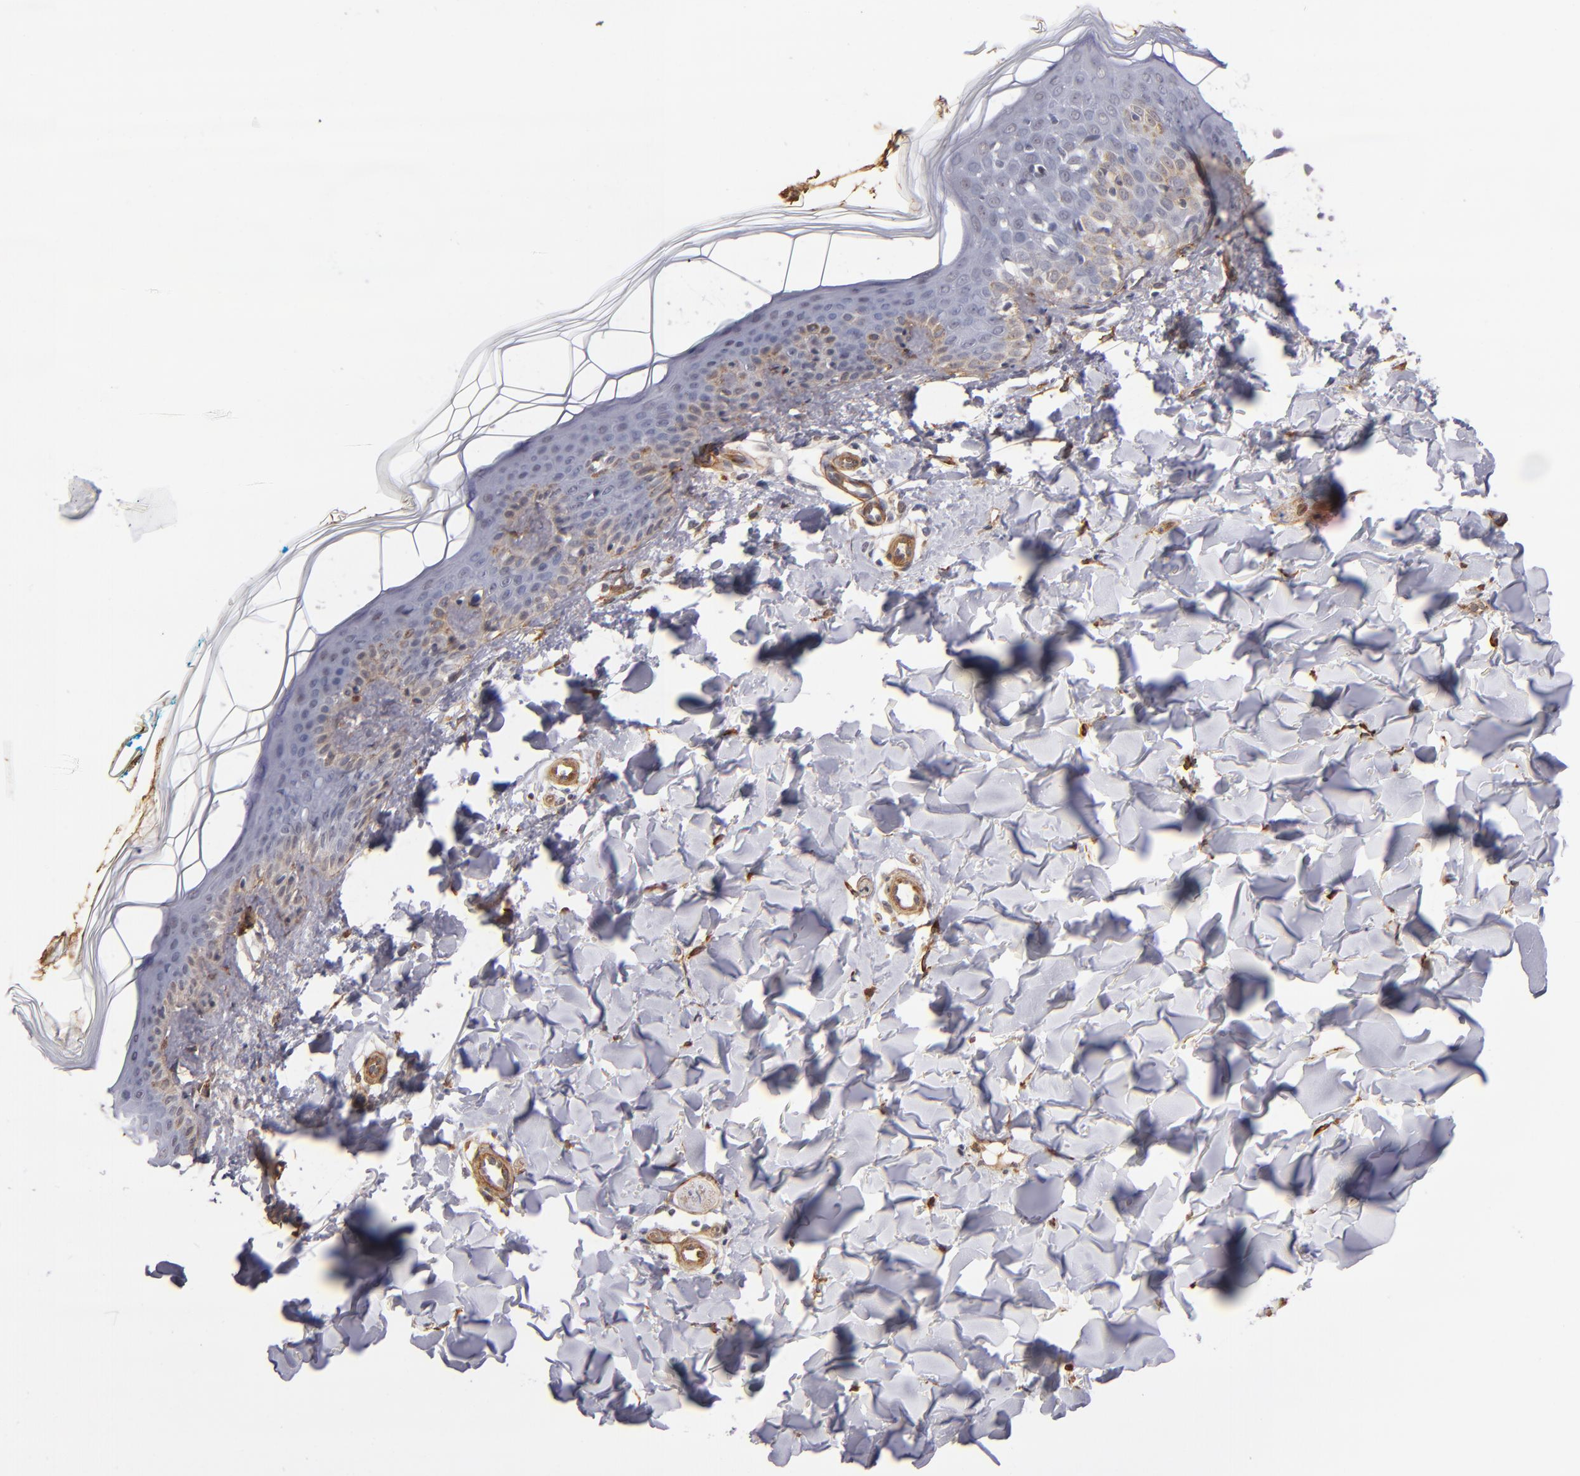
{"staining": {"intensity": "moderate", "quantity": ">75%", "location": "cytoplasmic/membranous"}, "tissue": "skin", "cell_type": "Fibroblasts", "image_type": "normal", "snomed": [{"axis": "morphology", "description": "Normal tissue, NOS"}, {"axis": "topography", "description": "Skin"}], "caption": "Brown immunohistochemical staining in unremarkable human skin shows moderate cytoplasmic/membranous expression in about >75% of fibroblasts. Immunohistochemistry (ihc) stains the protein of interest in brown and the nuclei are stained blue.", "gene": "LAMC1", "patient": {"sex": "male", "age": 32}}